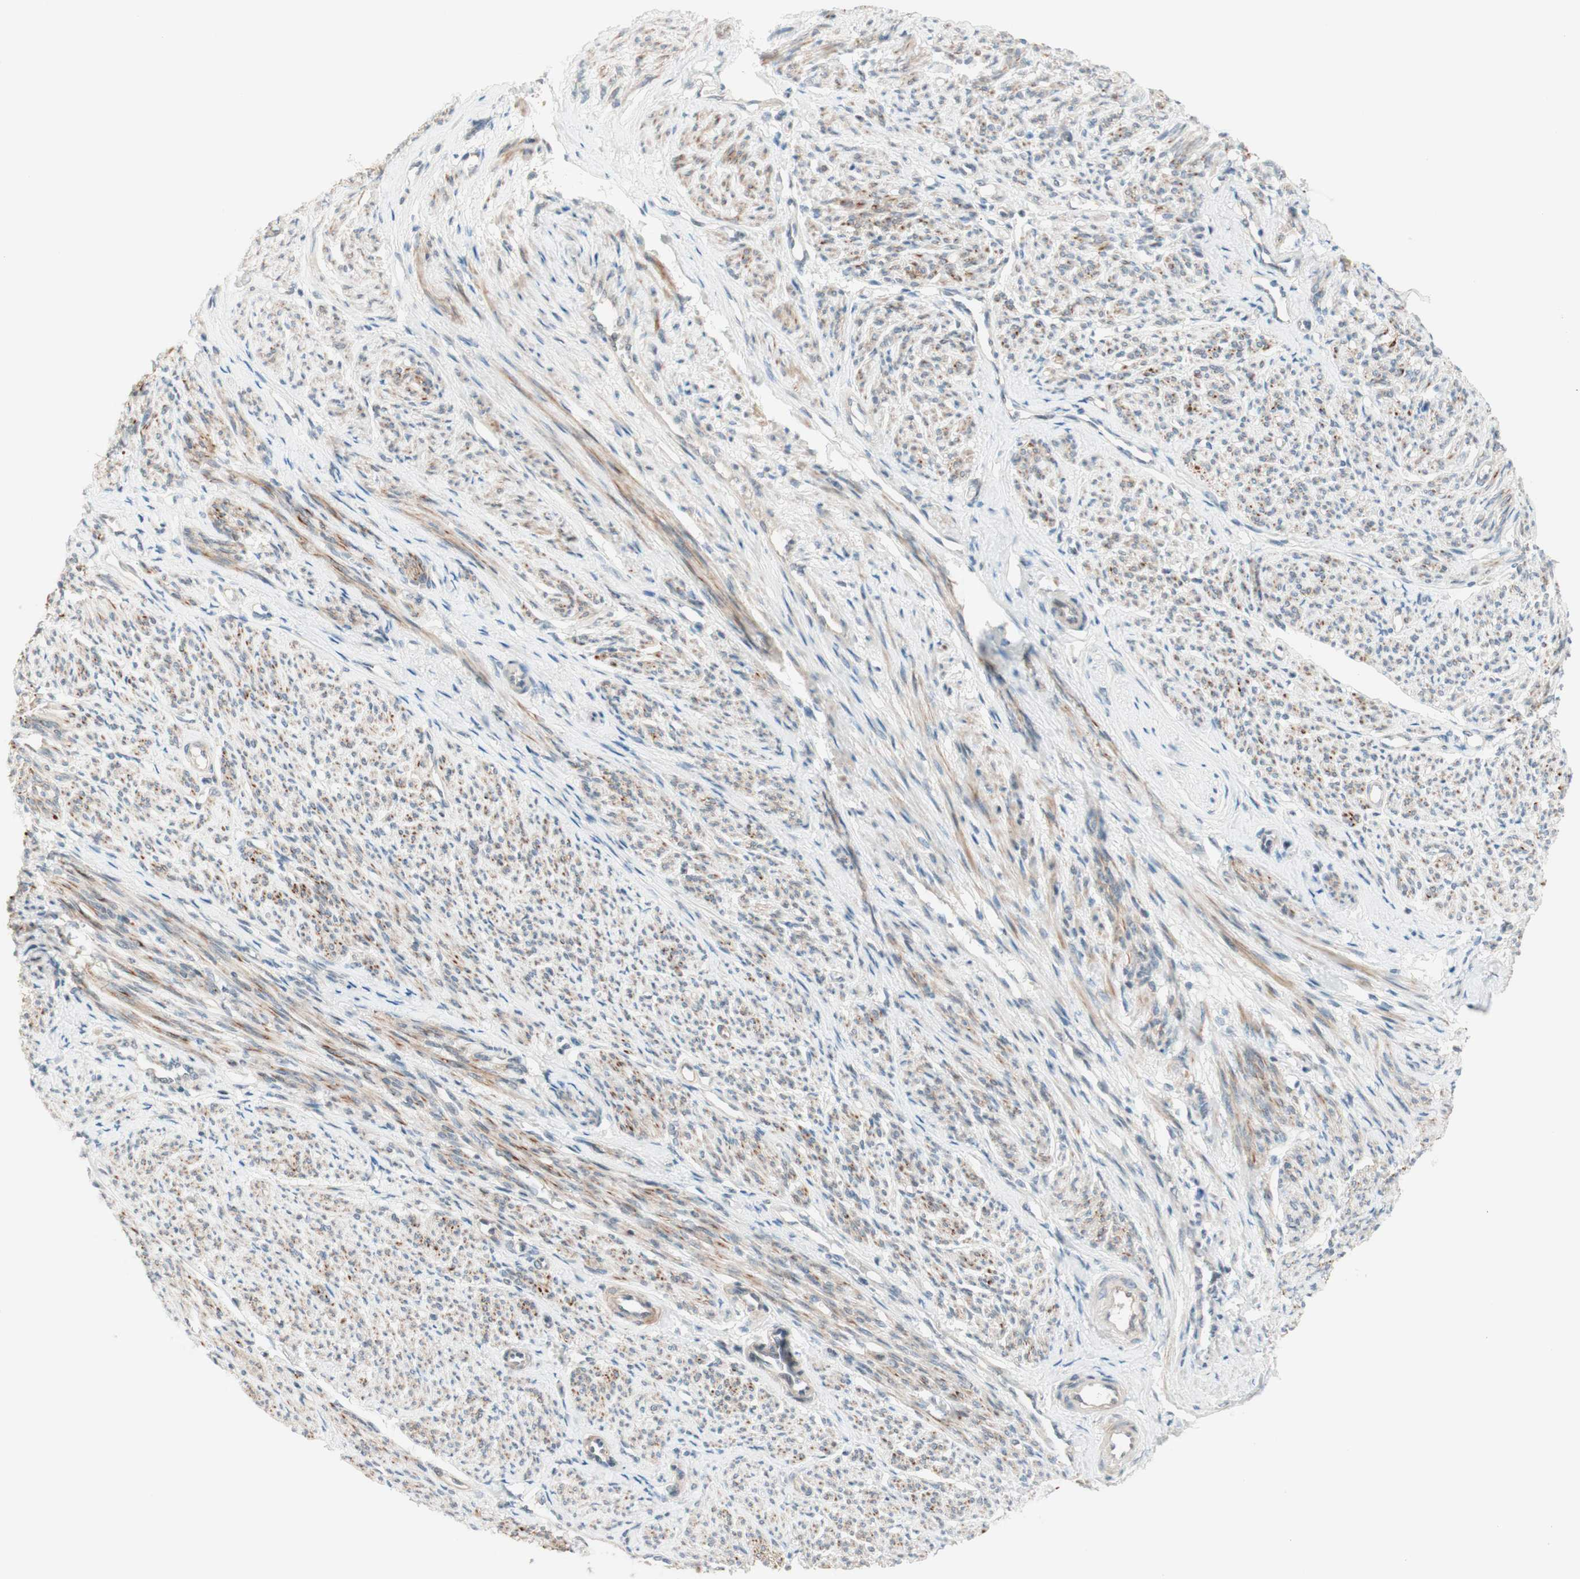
{"staining": {"intensity": "moderate", "quantity": ">75%", "location": "cytoplasmic/membranous"}, "tissue": "smooth muscle", "cell_type": "Smooth muscle cells", "image_type": "normal", "snomed": [{"axis": "morphology", "description": "Normal tissue, NOS"}, {"axis": "topography", "description": "Smooth muscle"}], "caption": "IHC of benign human smooth muscle reveals medium levels of moderate cytoplasmic/membranous staining in approximately >75% of smooth muscle cells. The staining is performed using DAB (3,3'-diaminobenzidine) brown chromogen to label protein expression. The nuclei are counter-stained blue using hematoxylin.", "gene": "JPH1", "patient": {"sex": "female", "age": 65}}